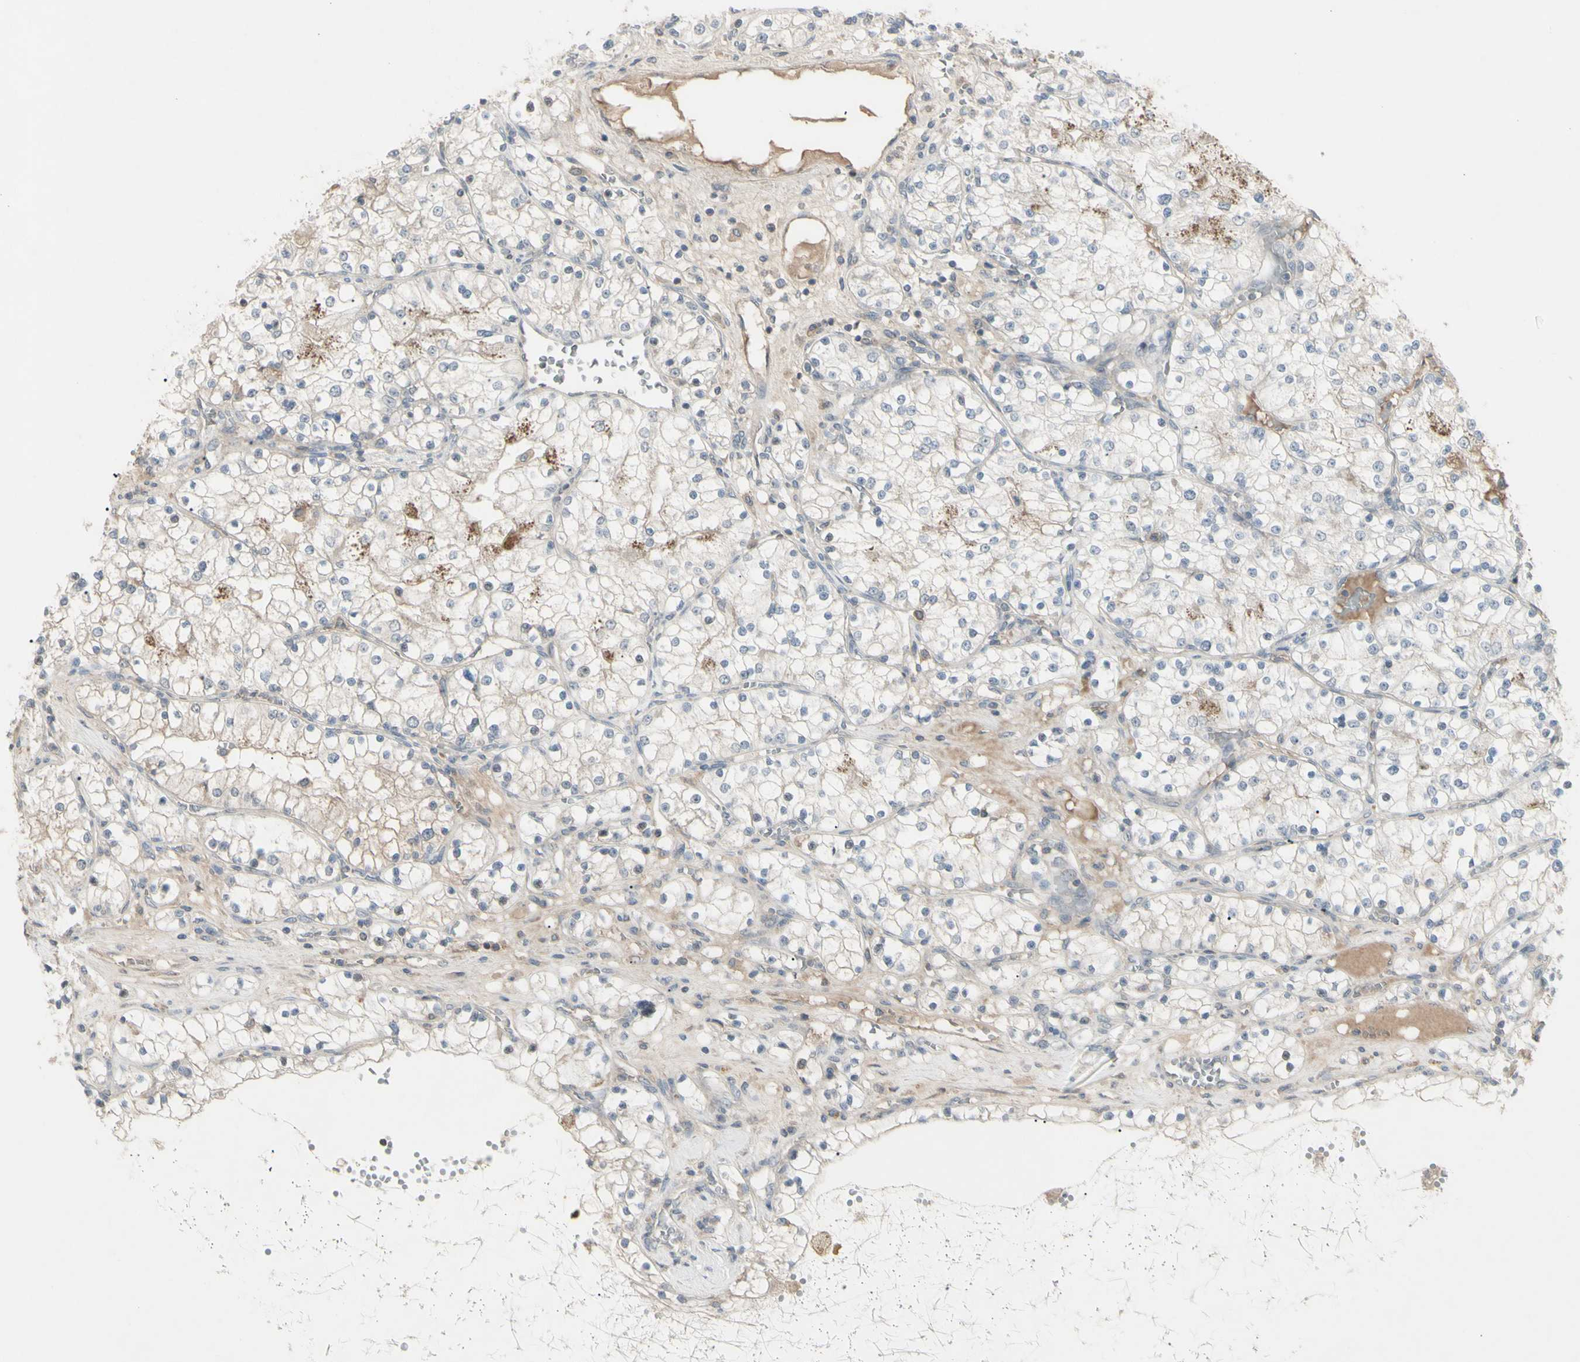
{"staining": {"intensity": "weak", "quantity": "<25%", "location": "cytoplasmic/membranous"}, "tissue": "renal cancer", "cell_type": "Tumor cells", "image_type": "cancer", "snomed": [{"axis": "morphology", "description": "Adenocarcinoma, NOS"}, {"axis": "topography", "description": "Kidney"}], "caption": "High magnification brightfield microscopy of renal cancer stained with DAB (3,3'-diaminobenzidine) (brown) and counterstained with hematoxylin (blue): tumor cells show no significant positivity.", "gene": "PIAS4", "patient": {"sex": "male", "age": 68}}